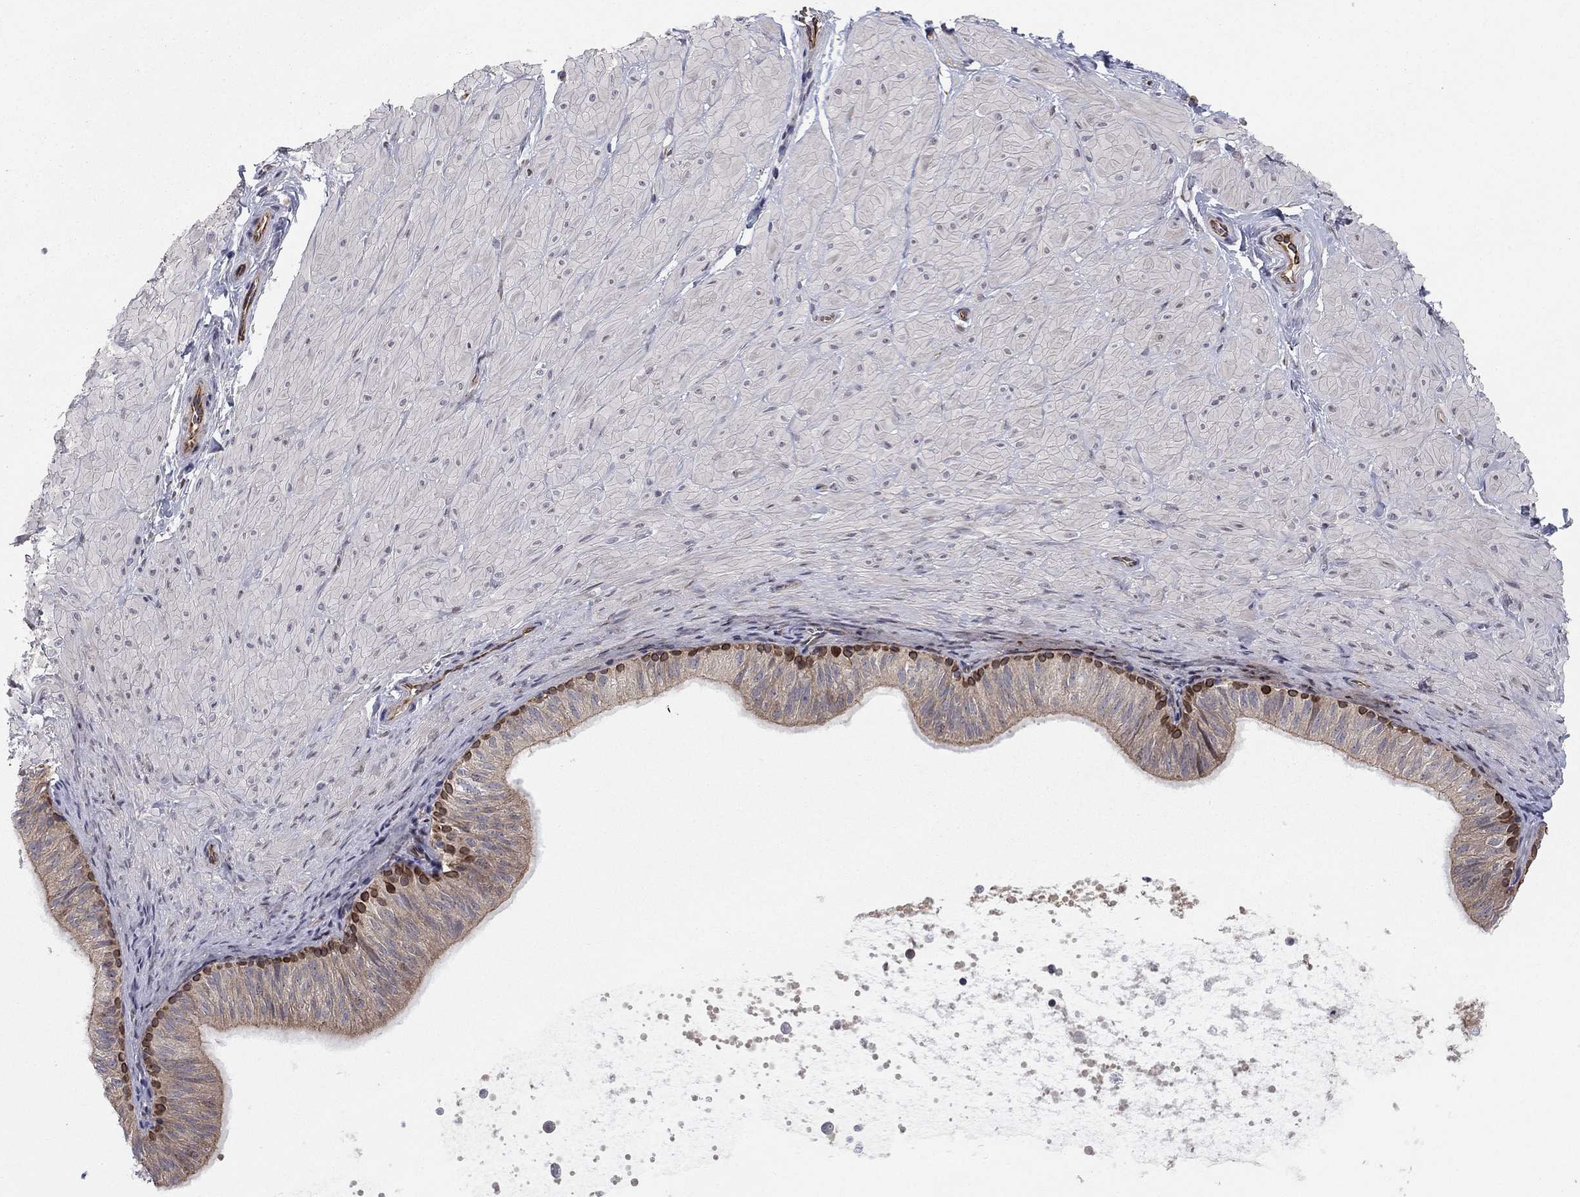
{"staining": {"intensity": "negative", "quantity": "none", "location": "none"}, "tissue": "soft tissue", "cell_type": "Fibroblasts", "image_type": "normal", "snomed": [{"axis": "morphology", "description": "Normal tissue, NOS"}, {"axis": "topography", "description": "Smooth muscle"}, {"axis": "topography", "description": "Peripheral nerve tissue"}], "caption": "Immunohistochemistry micrograph of normal soft tissue: human soft tissue stained with DAB (3,3'-diaminobenzidine) demonstrates no significant protein expression in fibroblasts.", "gene": "BCL11A", "patient": {"sex": "male", "age": 22}}